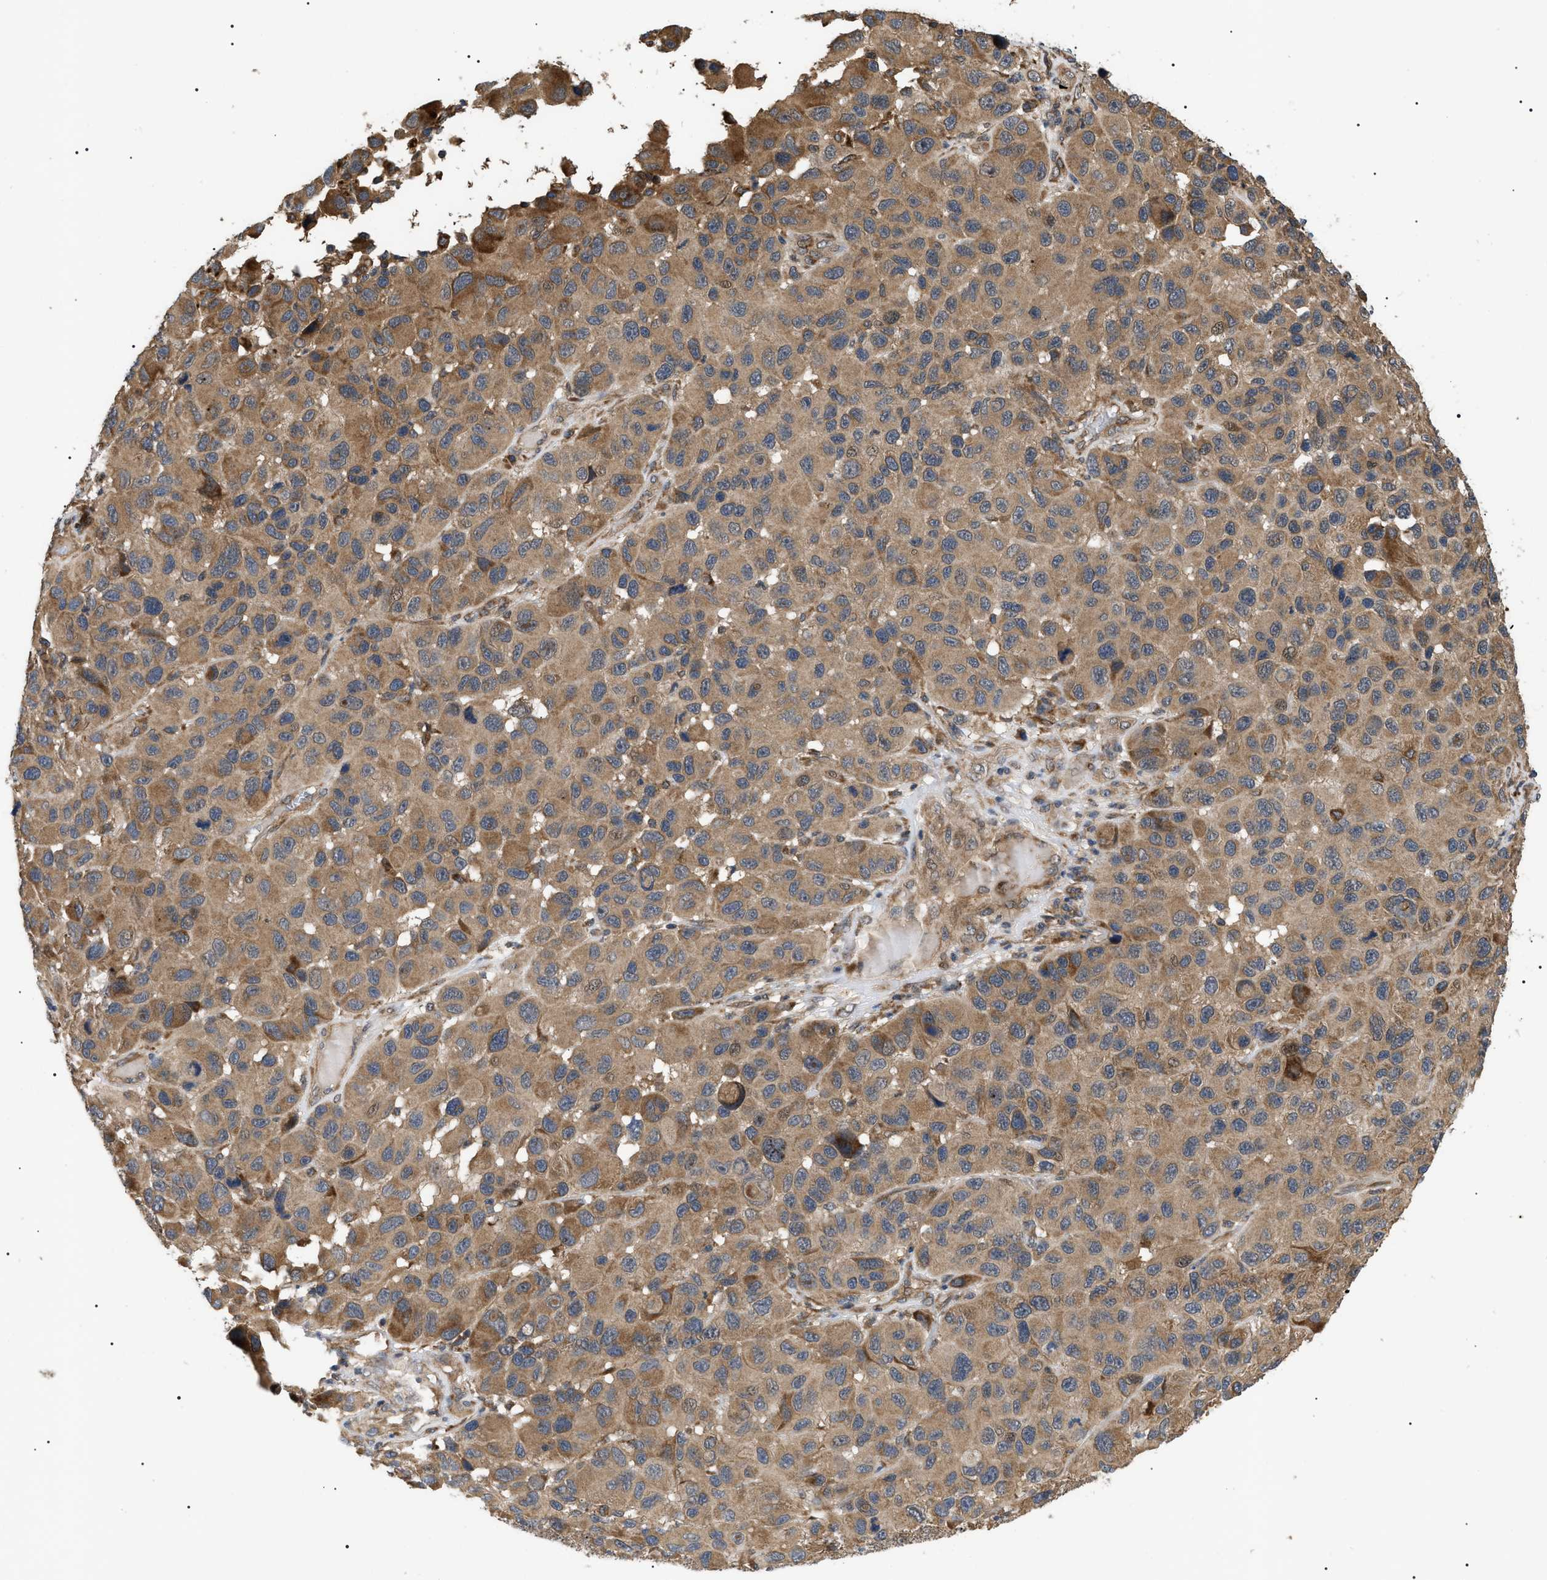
{"staining": {"intensity": "moderate", "quantity": ">75%", "location": "cytoplasmic/membranous"}, "tissue": "melanoma", "cell_type": "Tumor cells", "image_type": "cancer", "snomed": [{"axis": "morphology", "description": "Malignant melanoma, NOS"}, {"axis": "topography", "description": "Skin"}], "caption": "DAB immunohistochemical staining of human melanoma shows moderate cytoplasmic/membranous protein staining in approximately >75% of tumor cells.", "gene": "ASTL", "patient": {"sex": "male", "age": 53}}